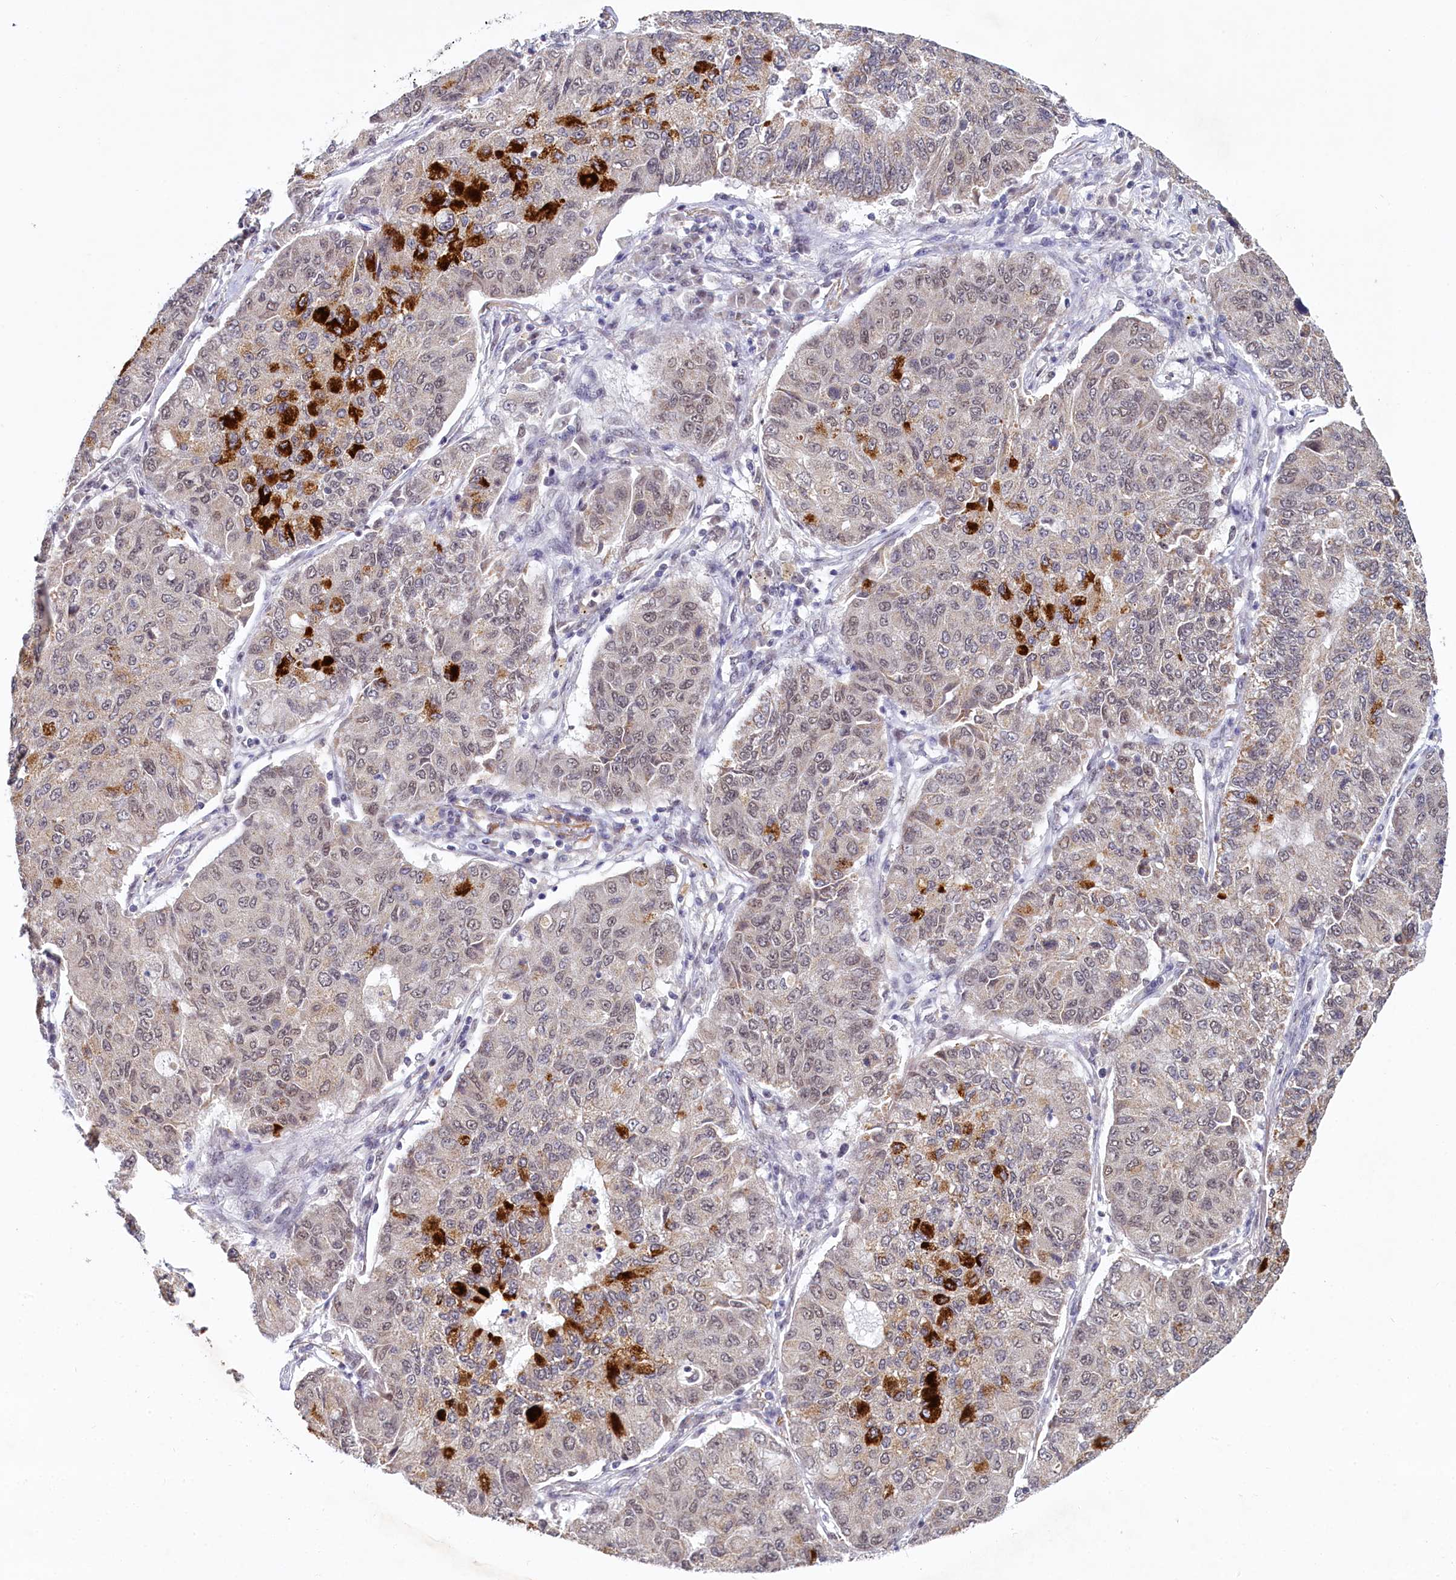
{"staining": {"intensity": "strong", "quantity": "<25%", "location": "cytoplasmic/membranous"}, "tissue": "lung cancer", "cell_type": "Tumor cells", "image_type": "cancer", "snomed": [{"axis": "morphology", "description": "Squamous cell carcinoma, NOS"}, {"axis": "topography", "description": "Lung"}], "caption": "Lung cancer stained with DAB (3,3'-diaminobenzidine) immunohistochemistry displays medium levels of strong cytoplasmic/membranous staining in about <25% of tumor cells.", "gene": "PPHLN1", "patient": {"sex": "male", "age": 74}}